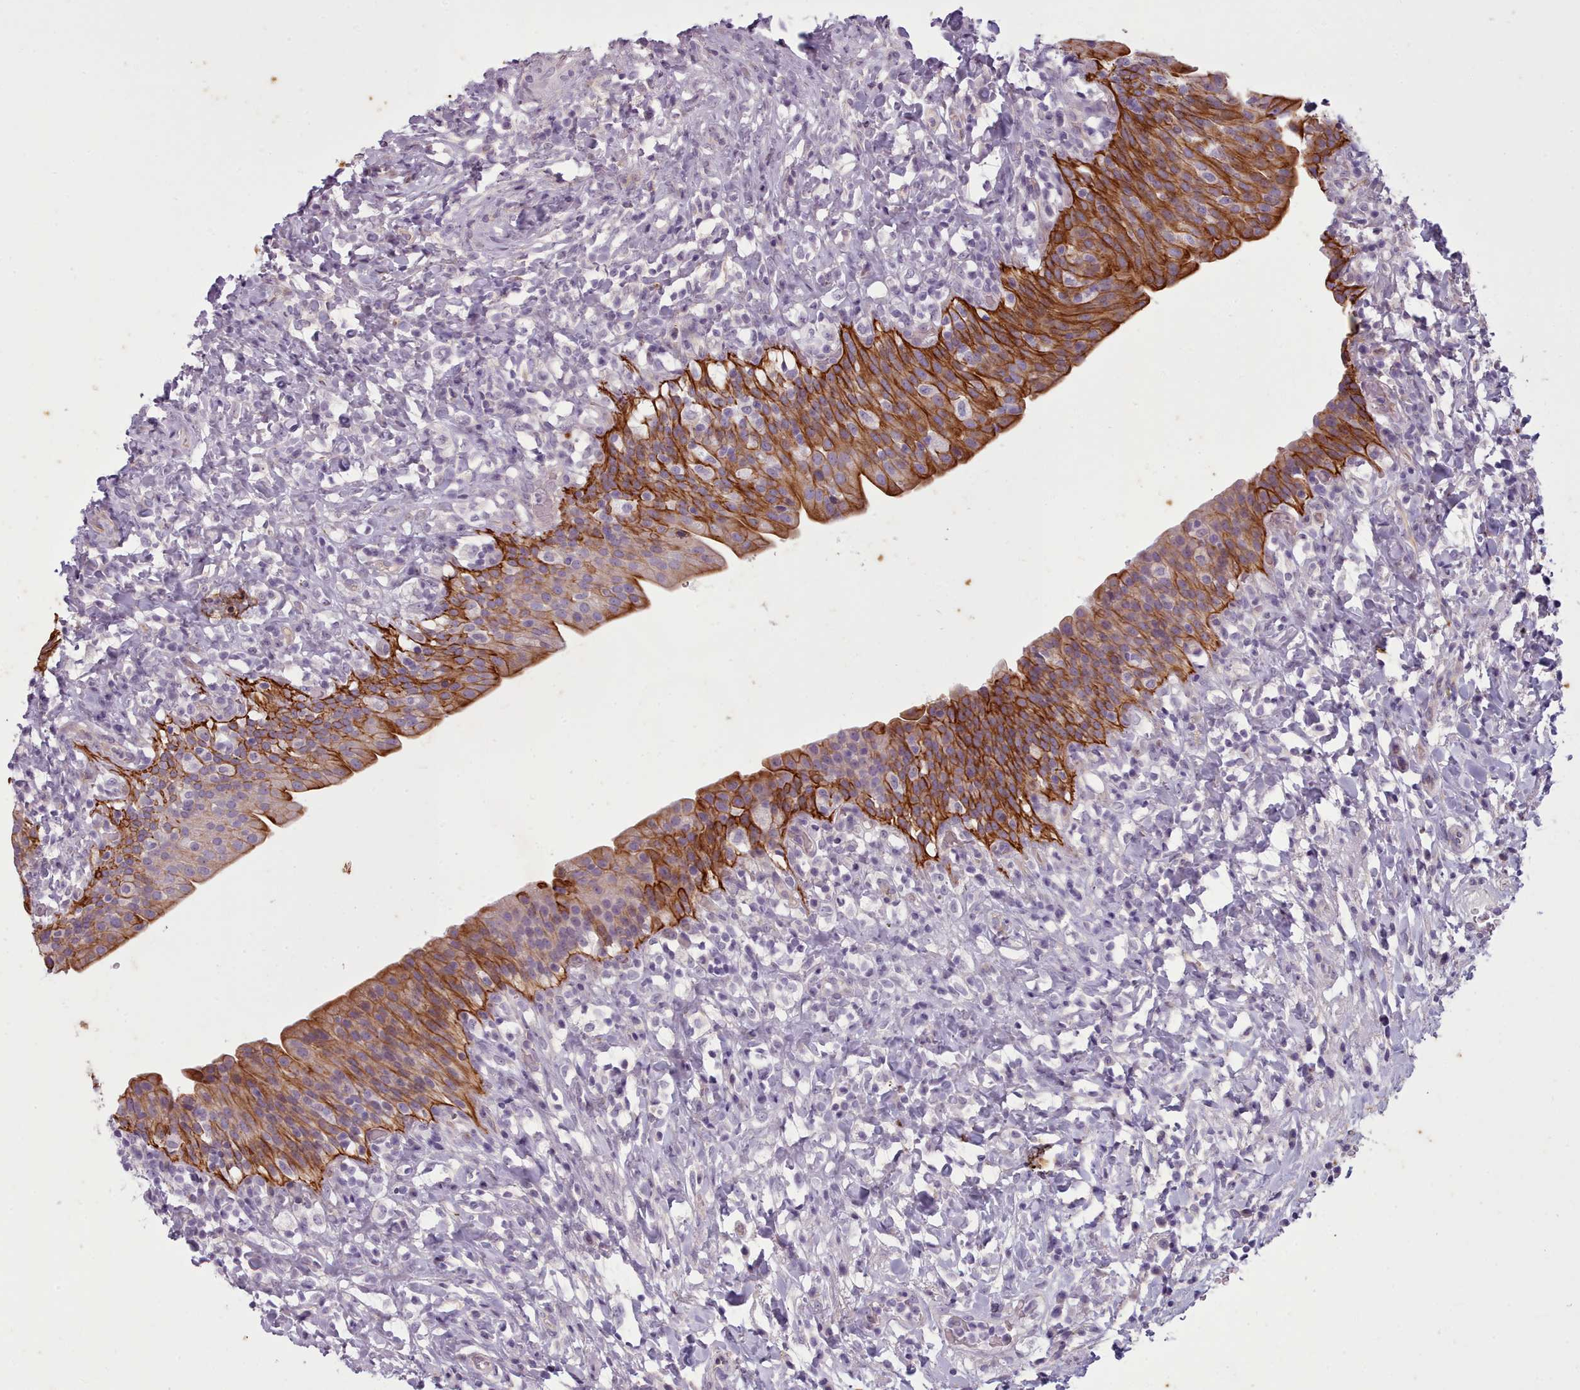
{"staining": {"intensity": "strong", "quantity": "25%-75%", "location": "cytoplasmic/membranous"}, "tissue": "urinary bladder", "cell_type": "Urothelial cells", "image_type": "normal", "snomed": [{"axis": "morphology", "description": "Normal tissue, NOS"}, {"axis": "morphology", "description": "Inflammation, NOS"}, {"axis": "topography", "description": "Urinary bladder"}], "caption": "Urothelial cells show high levels of strong cytoplasmic/membranous expression in about 25%-75% of cells in unremarkable urinary bladder.", "gene": "PLD4", "patient": {"sex": "male", "age": 64}}